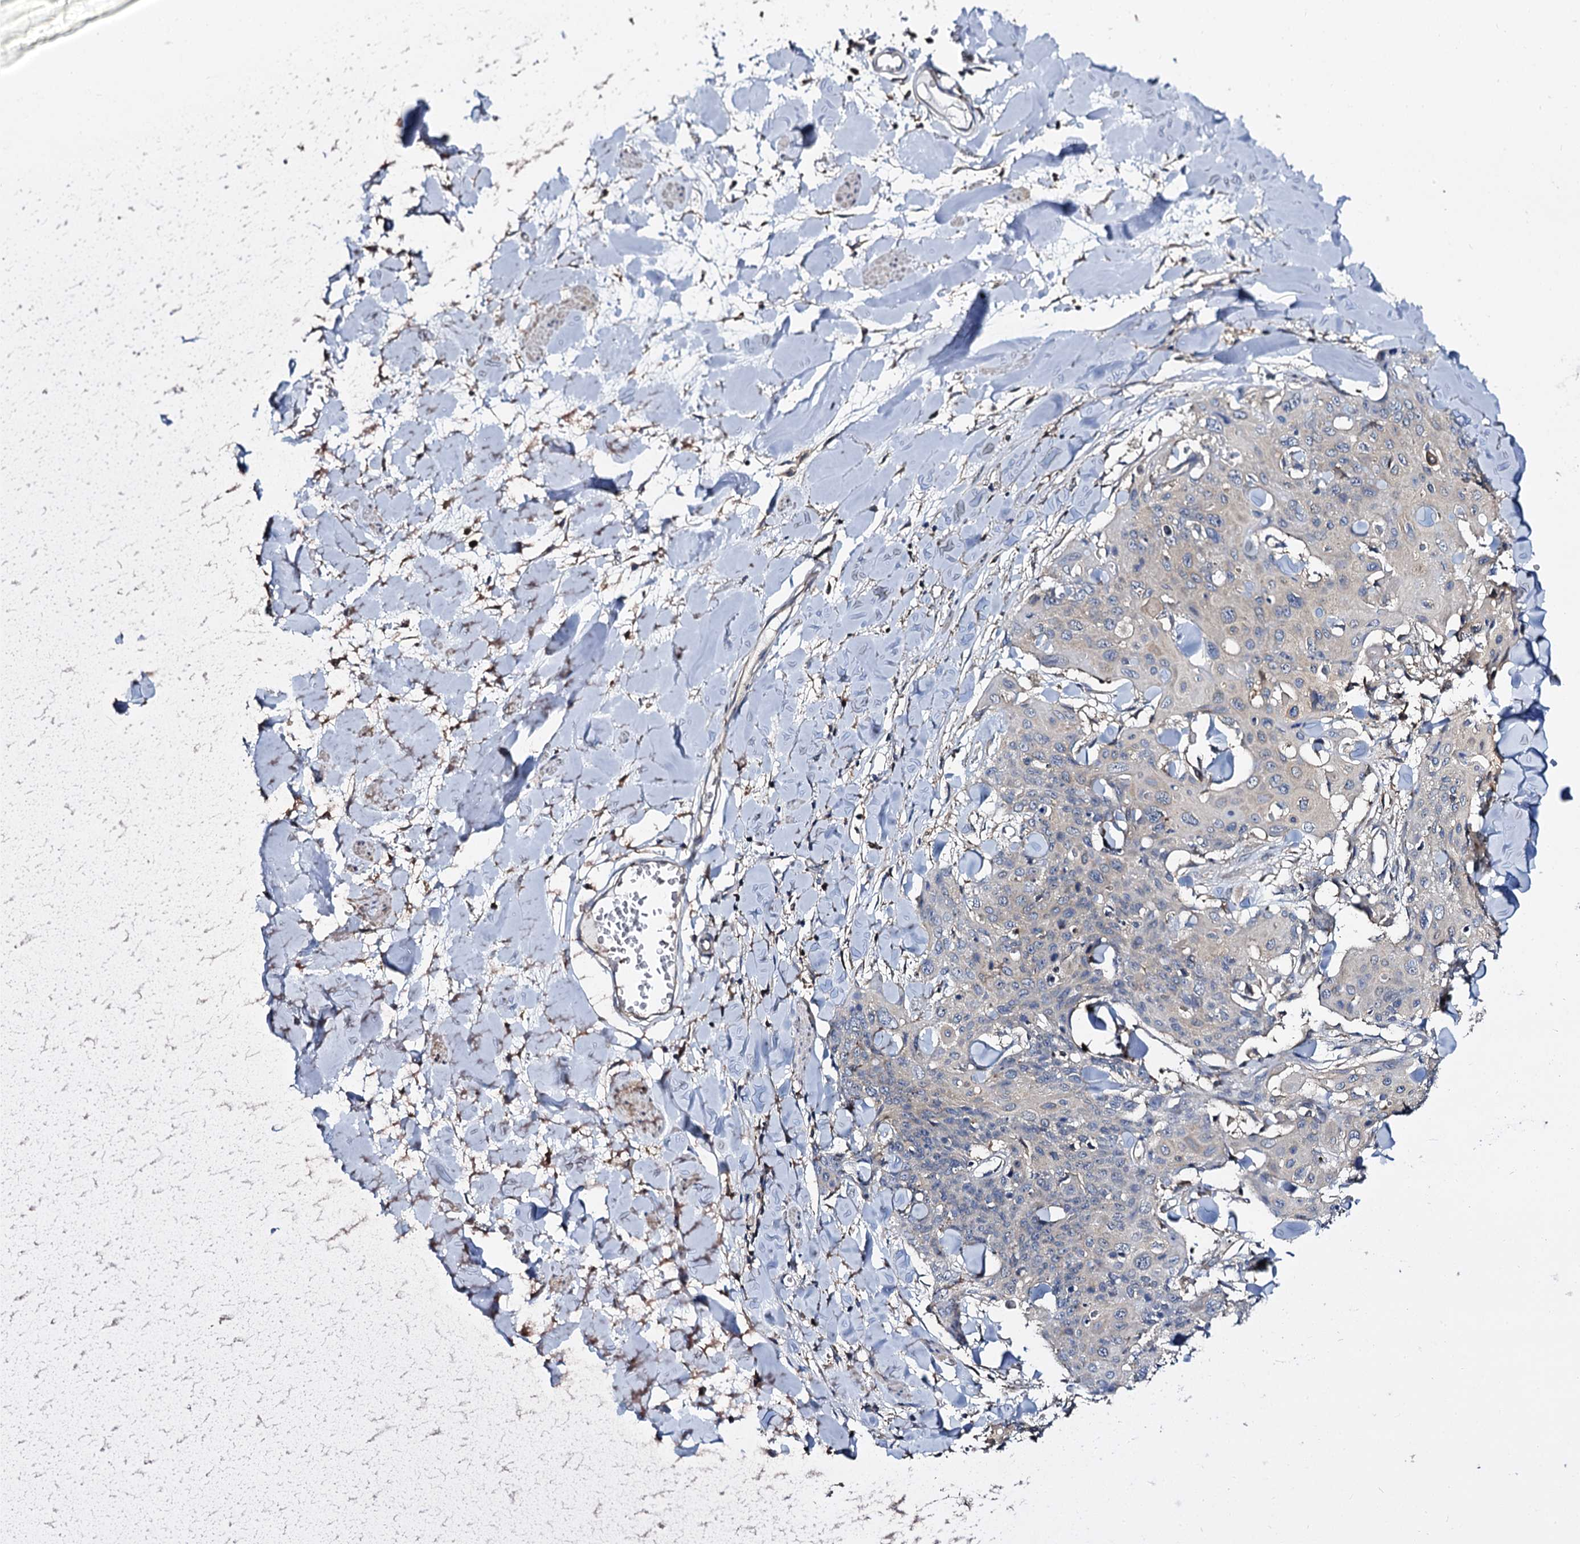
{"staining": {"intensity": "negative", "quantity": "none", "location": "none"}, "tissue": "skin cancer", "cell_type": "Tumor cells", "image_type": "cancer", "snomed": [{"axis": "morphology", "description": "Squamous cell carcinoma, NOS"}, {"axis": "topography", "description": "Skin"}, {"axis": "topography", "description": "Vulva"}], "caption": "IHC image of neoplastic tissue: human skin cancer (squamous cell carcinoma) stained with DAB (3,3'-diaminobenzidine) shows no significant protein positivity in tumor cells.", "gene": "ANKRD13A", "patient": {"sex": "female", "age": 85}}